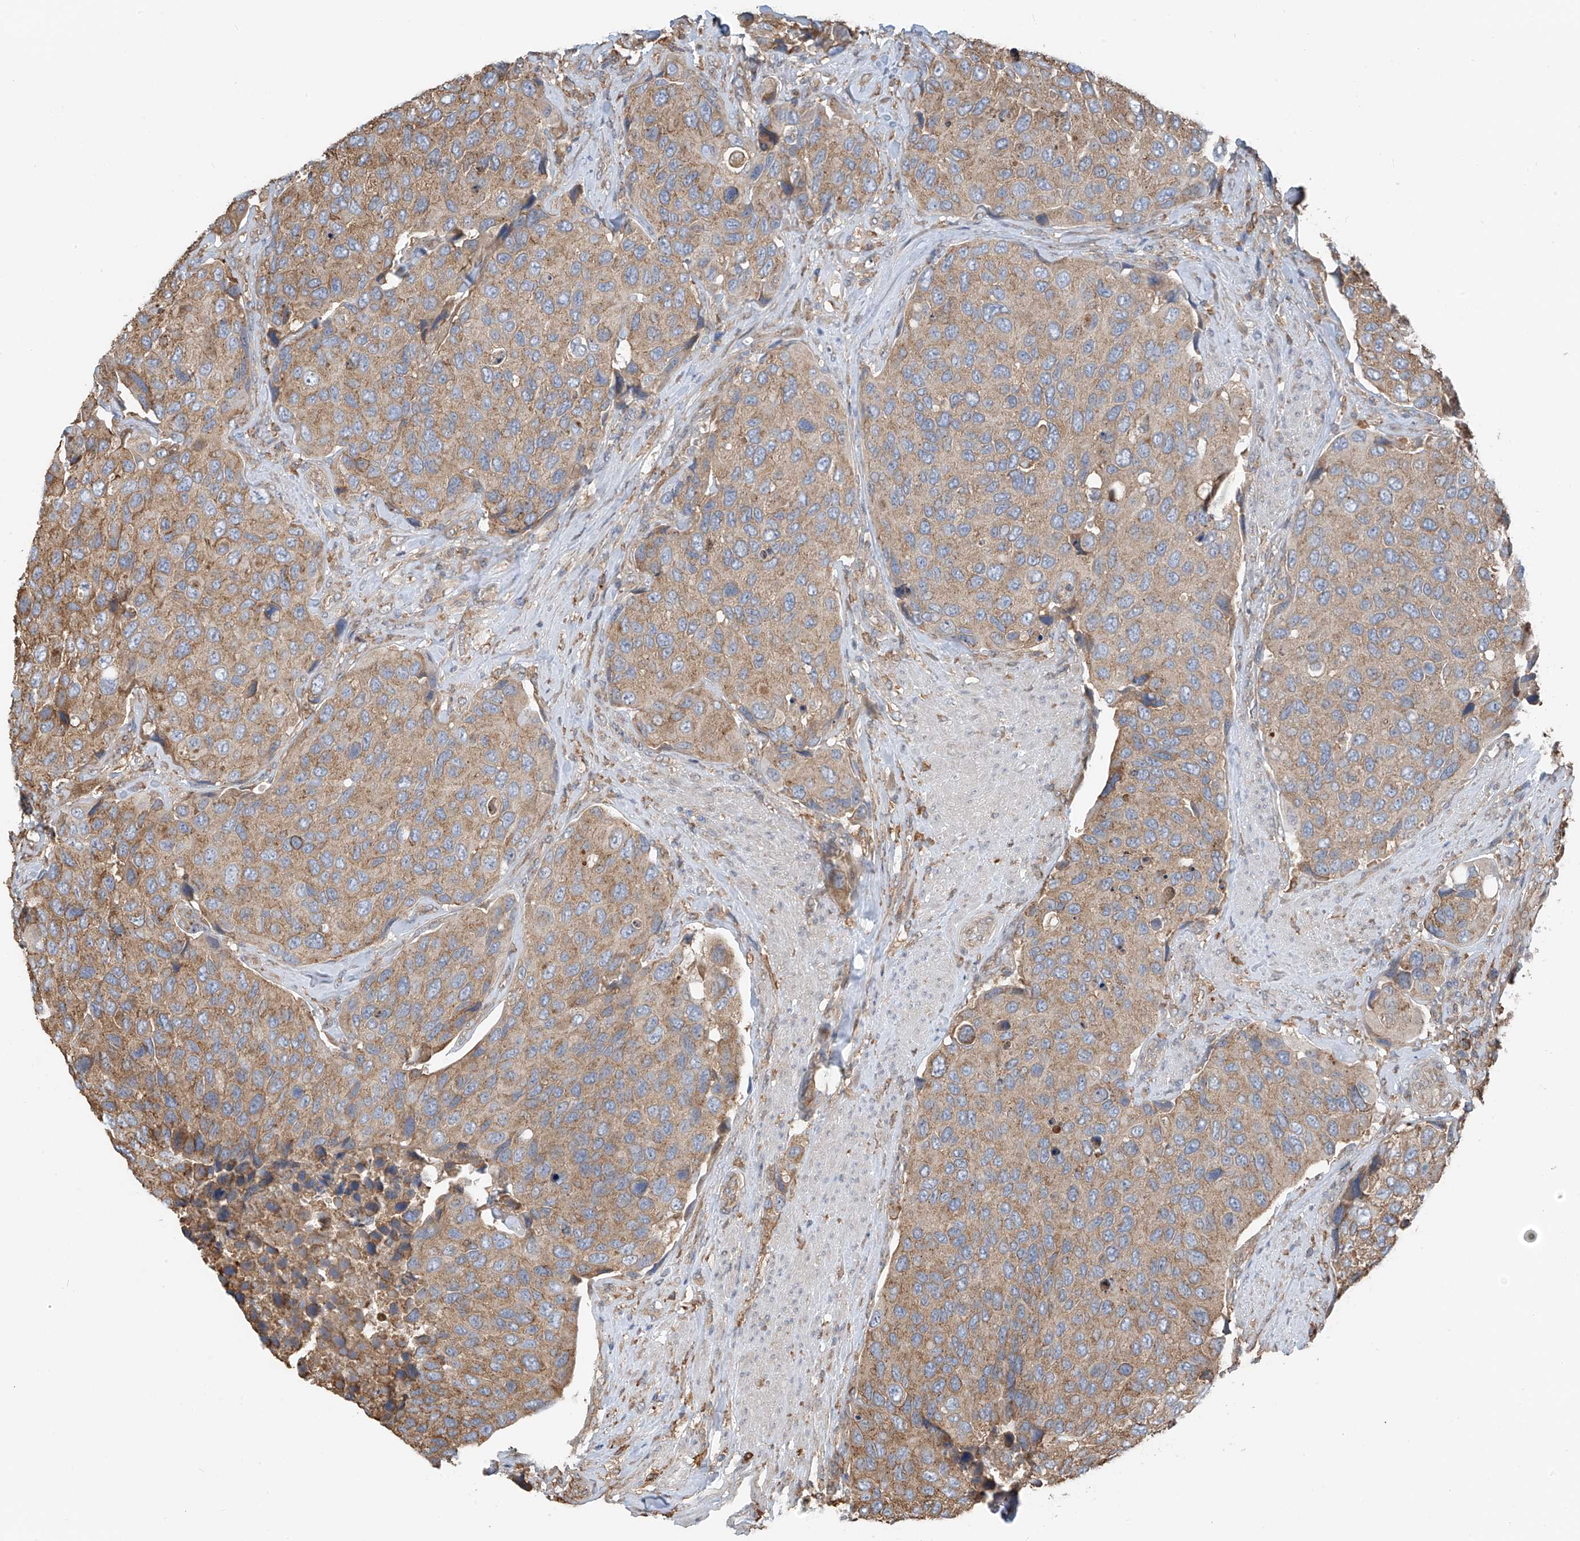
{"staining": {"intensity": "weak", "quantity": ">75%", "location": "cytoplasmic/membranous"}, "tissue": "urothelial cancer", "cell_type": "Tumor cells", "image_type": "cancer", "snomed": [{"axis": "morphology", "description": "Urothelial carcinoma, High grade"}, {"axis": "topography", "description": "Urinary bladder"}], "caption": "The image reveals staining of urothelial cancer, revealing weak cytoplasmic/membranous protein staining (brown color) within tumor cells. (DAB IHC, brown staining for protein, blue staining for nuclei).", "gene": "ZNF189", "patient": {"sex": "male", "age": 74}}